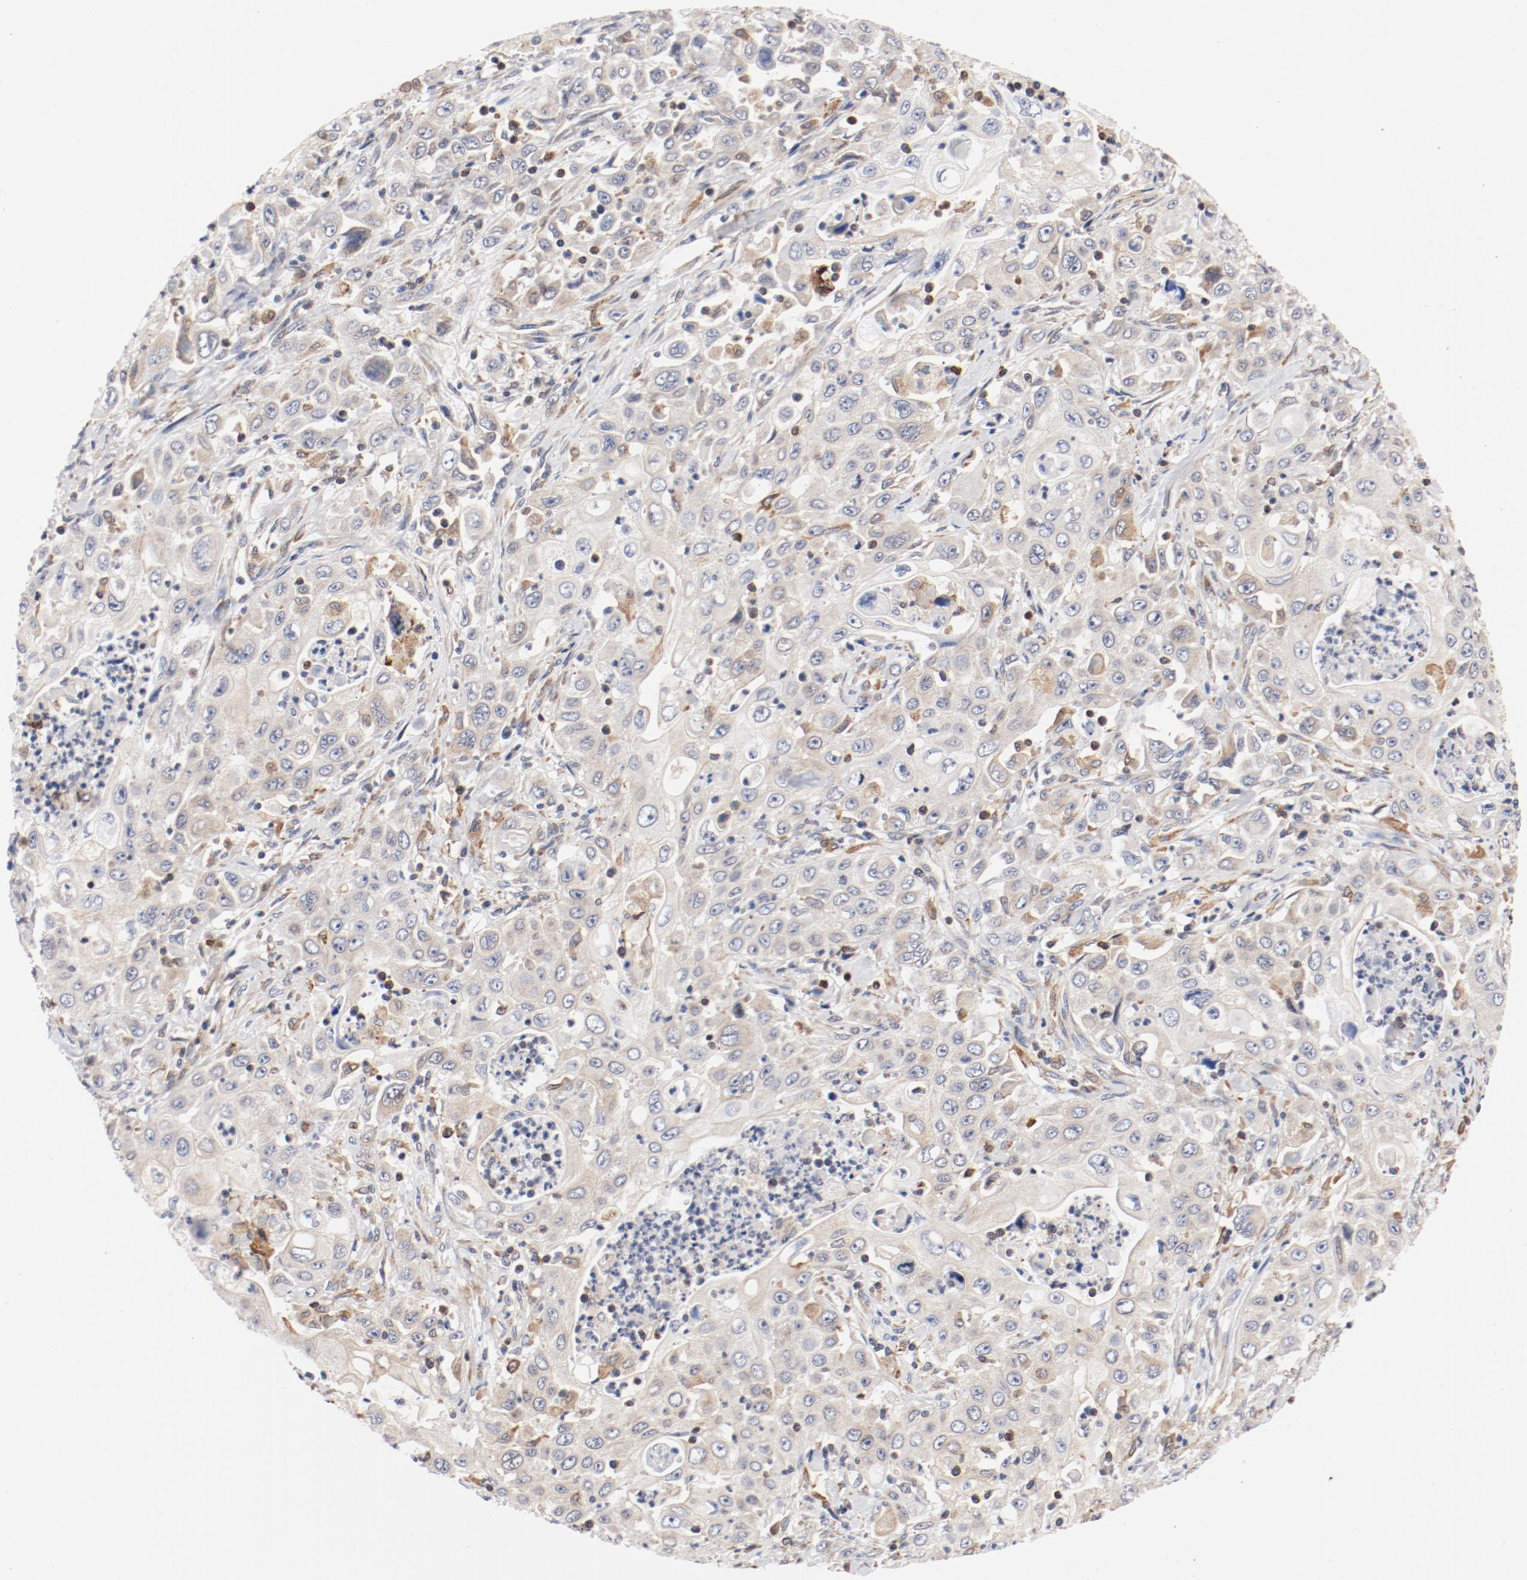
{"staining": {"intensity": "moderate", "quantity": "25%-75%", "location": "cytoplasmic/membranous"}, "tissue": "pancreatic cancer", "cell_type": "Tumor cells", "image_type": "cancer", "snomed": [{"axis": "morphology", "description": "Adenocarcinoma, NOS"}, {"axis": "topography", "description": "Pancreas"}], "caption": "Immunohistochemical staining of human pancreatic cancer displays medium levels of moderate cytoplasmic/membranous positivity in approximately 25%-75% of tumor cells.", "gene": "PDPK1", "patient": {"sex": "male", "age": 70}}